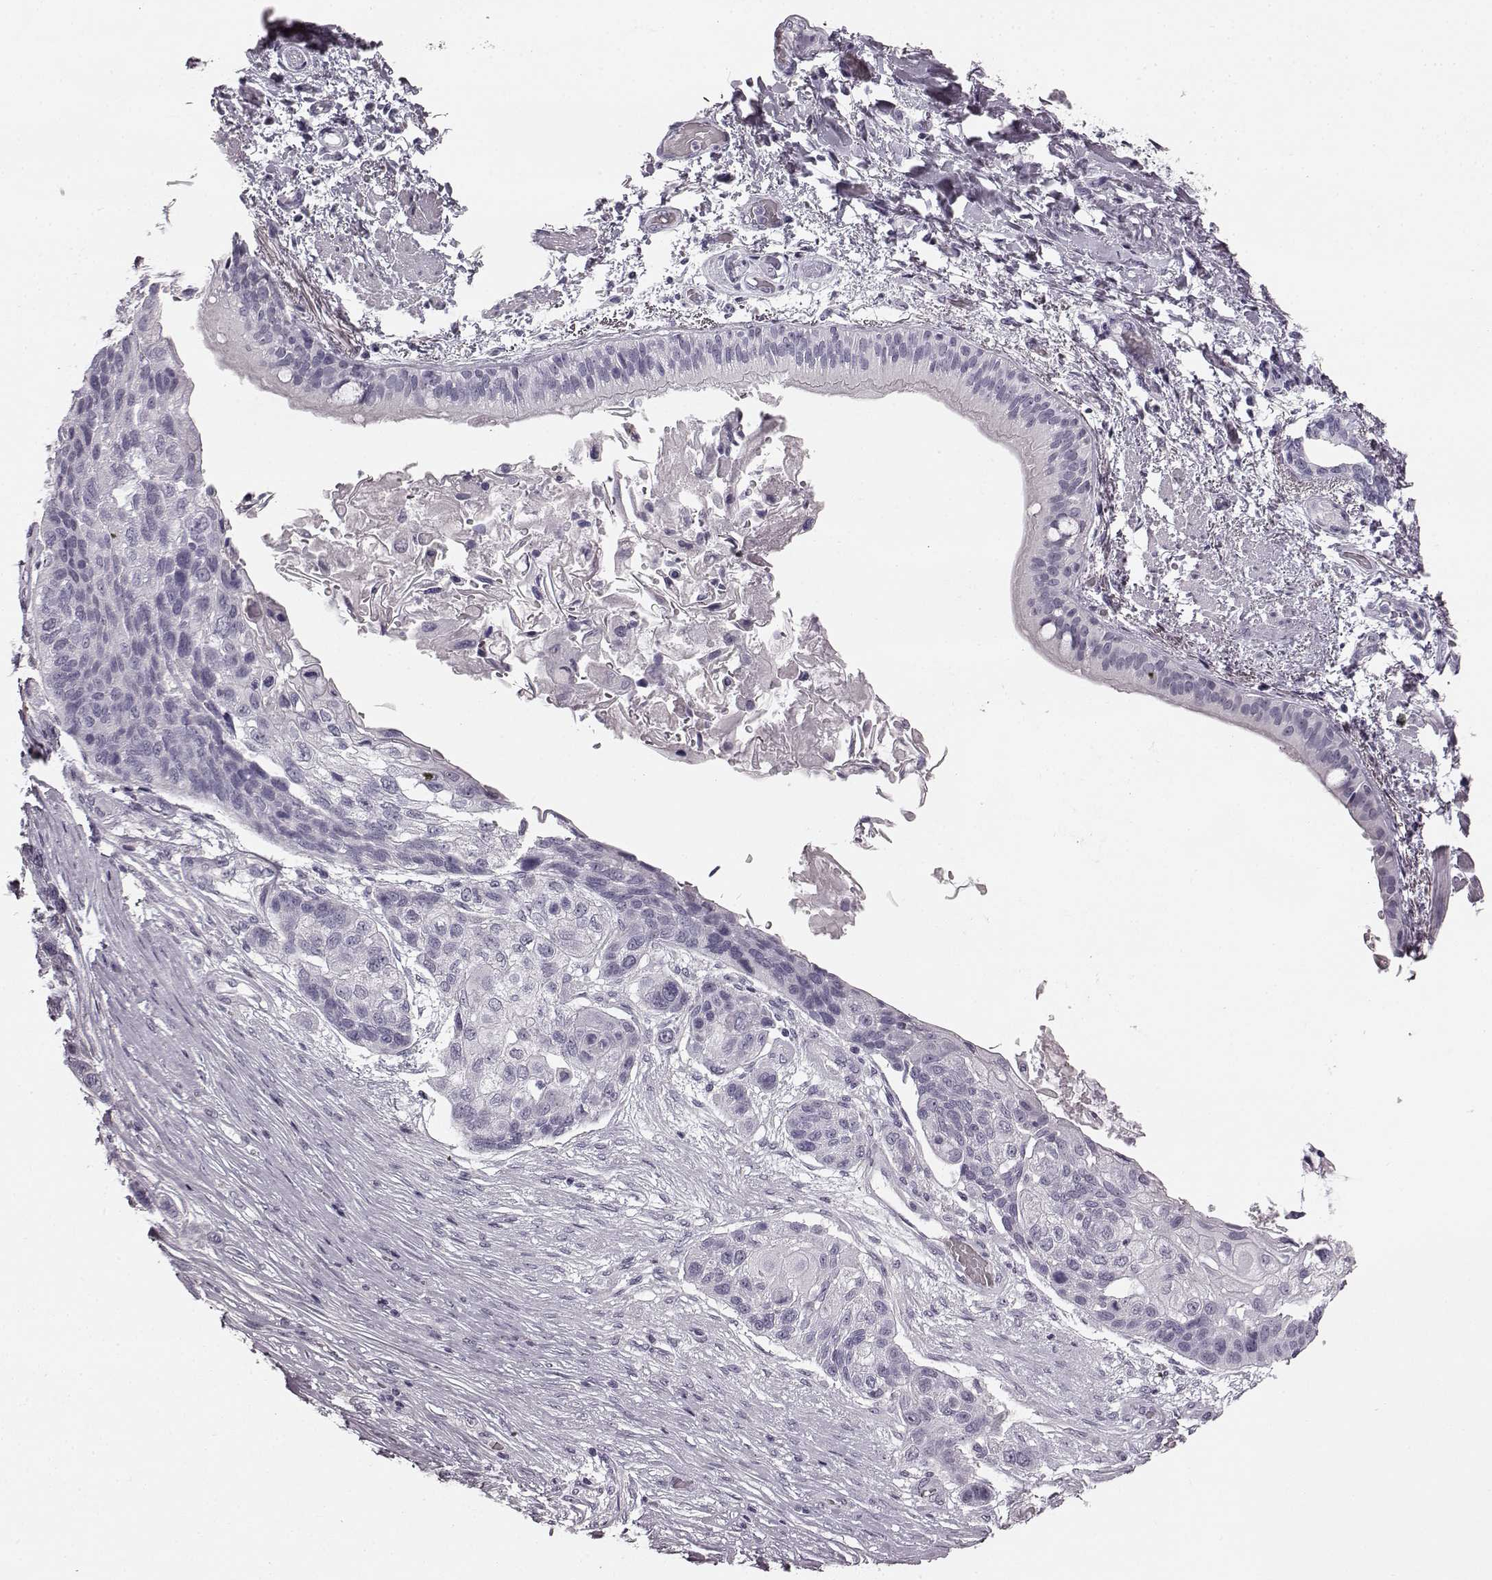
{"staining": {"intensity": "negative", "quantity": "none", "location": "none"}, "tissue": "lung cancer", "cell_type": "Tumor cells", "image_type": "cancer", "snomed": [{"axis": "morphology", "description": "Squamous cell carcinoma, NOS"}, {"axis": "topography", "description": "Lung"}], "caption": "High magnification brightfield microscopy of lung cancer (squamous cell carcinoma) stained with DAB (brown) and counterstained with hematoxylin (blue): tumor cells show no significant positivity.", "gene": "TMPRSS15", "patient": {"sex": "male", "age": 69}}